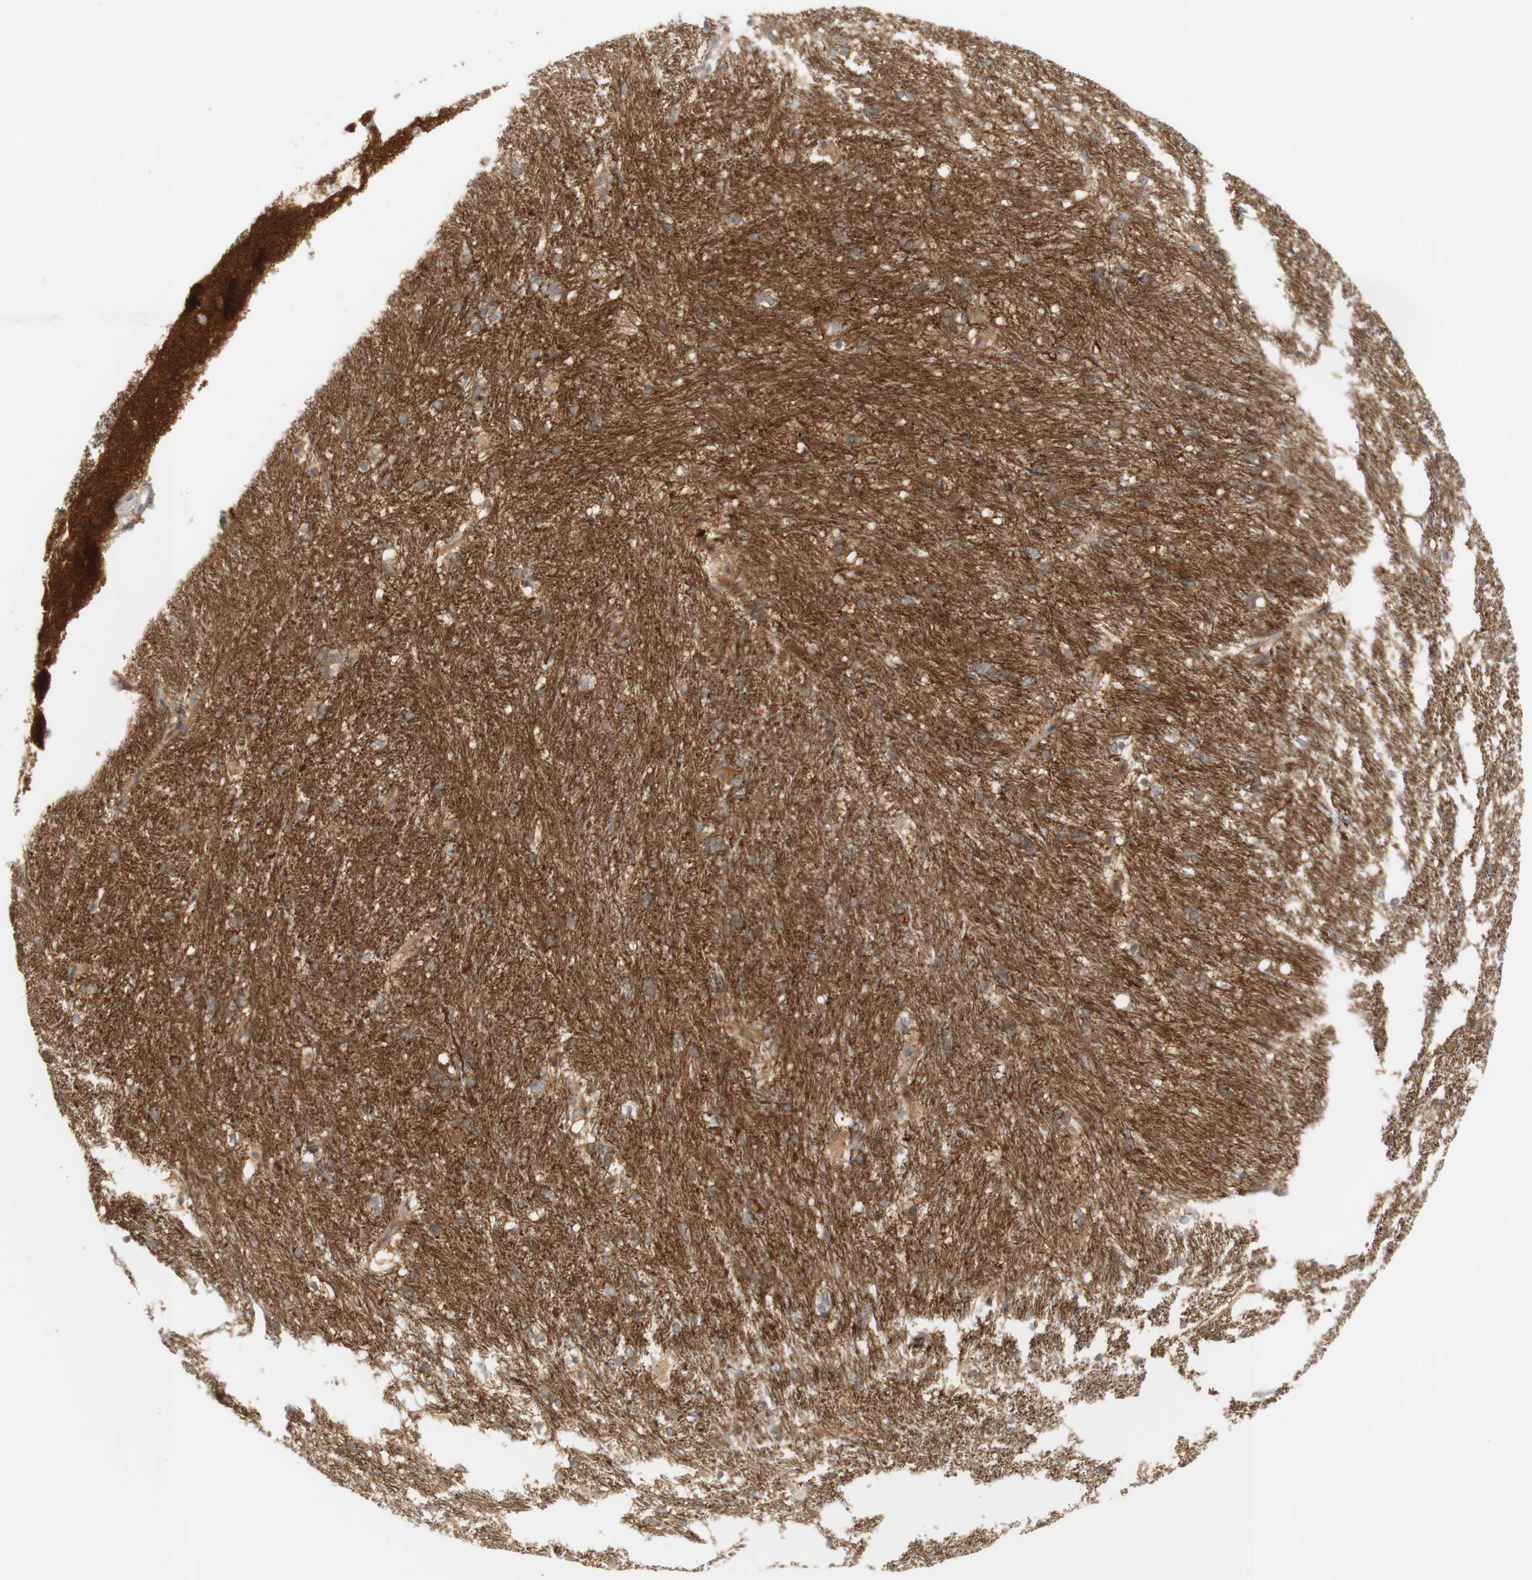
{"staining": {"intensity": "moderate", "quantity": "25%-75%", "location": "cytoplasmic/membranous"}, "tissue": "caudate", "cell_type": "Glial cells", "image_type": "normal", "snomed": [{"axis": "morphology", "description": "Normal tissue, NOS"}, {"axis": "topography", "description": "Lateral ventricle wall"}], "caption": "Immunohistochemical staining of benign caudate shows medium levels of moderate cytoplasmic/membranous expression in approximately 25%-75% of glial cells.", "gene": "RTN3", "patient": {"sex": "female", "age": 19}}